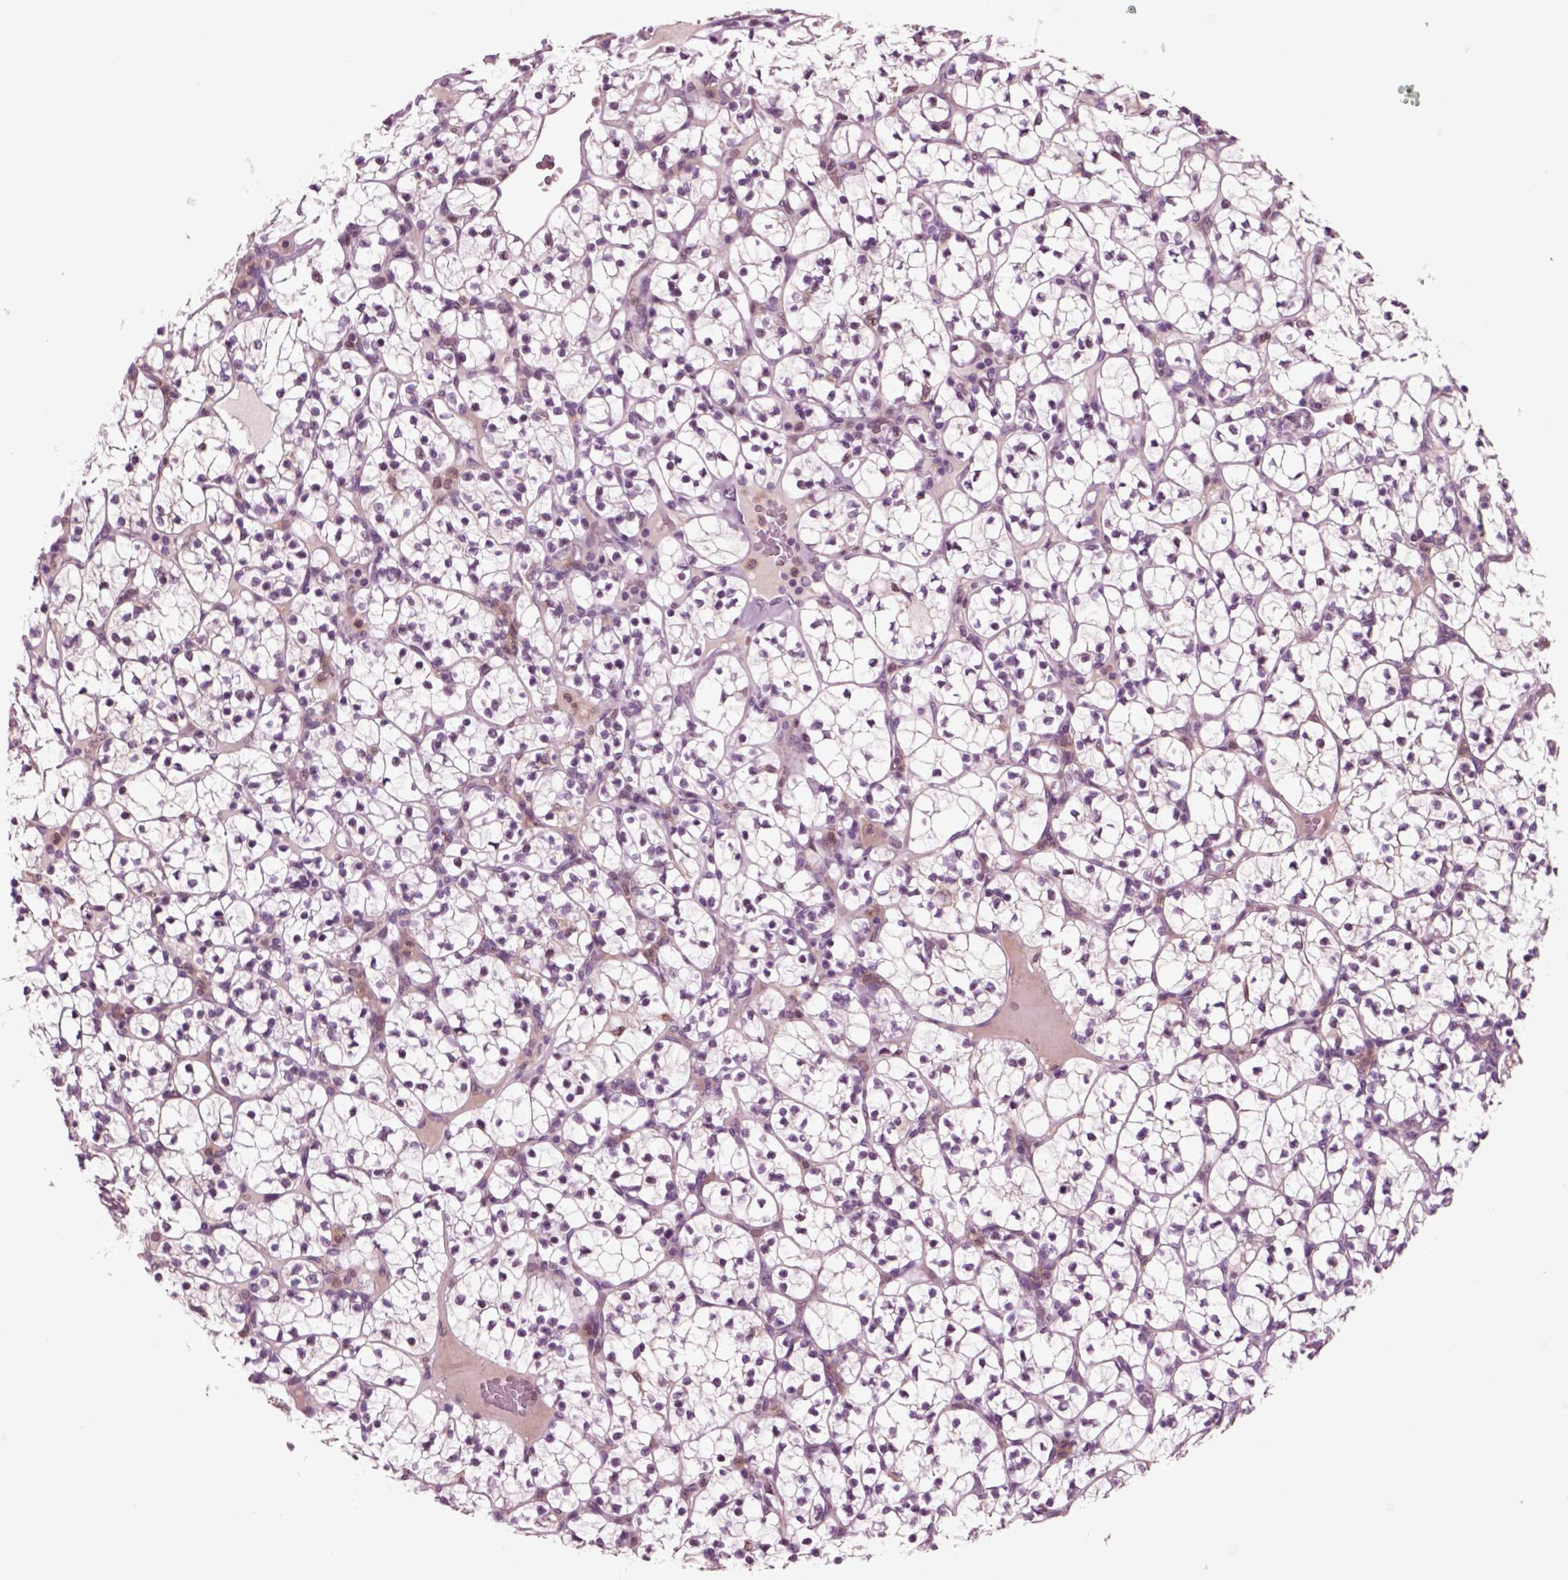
{"staining": {"intensity": "negative", "quantity": "none", "location": "none"}, "tissue": "renal cancer", "cell_type": "Tumor cells", "image_type": "cancer", "snomed": [{"axis": "morphology", "description": "Adenocarcinoma, NOS"}, {"axis": "topography", "description": "Kidney"}], "caption": "An immunohistochemistry photomicrograph of renal cancer is shown. There is no staining in tumor cells of renal cancer.", "gene": "CHGB", "patient": {"sex": "female", "age": 89}}